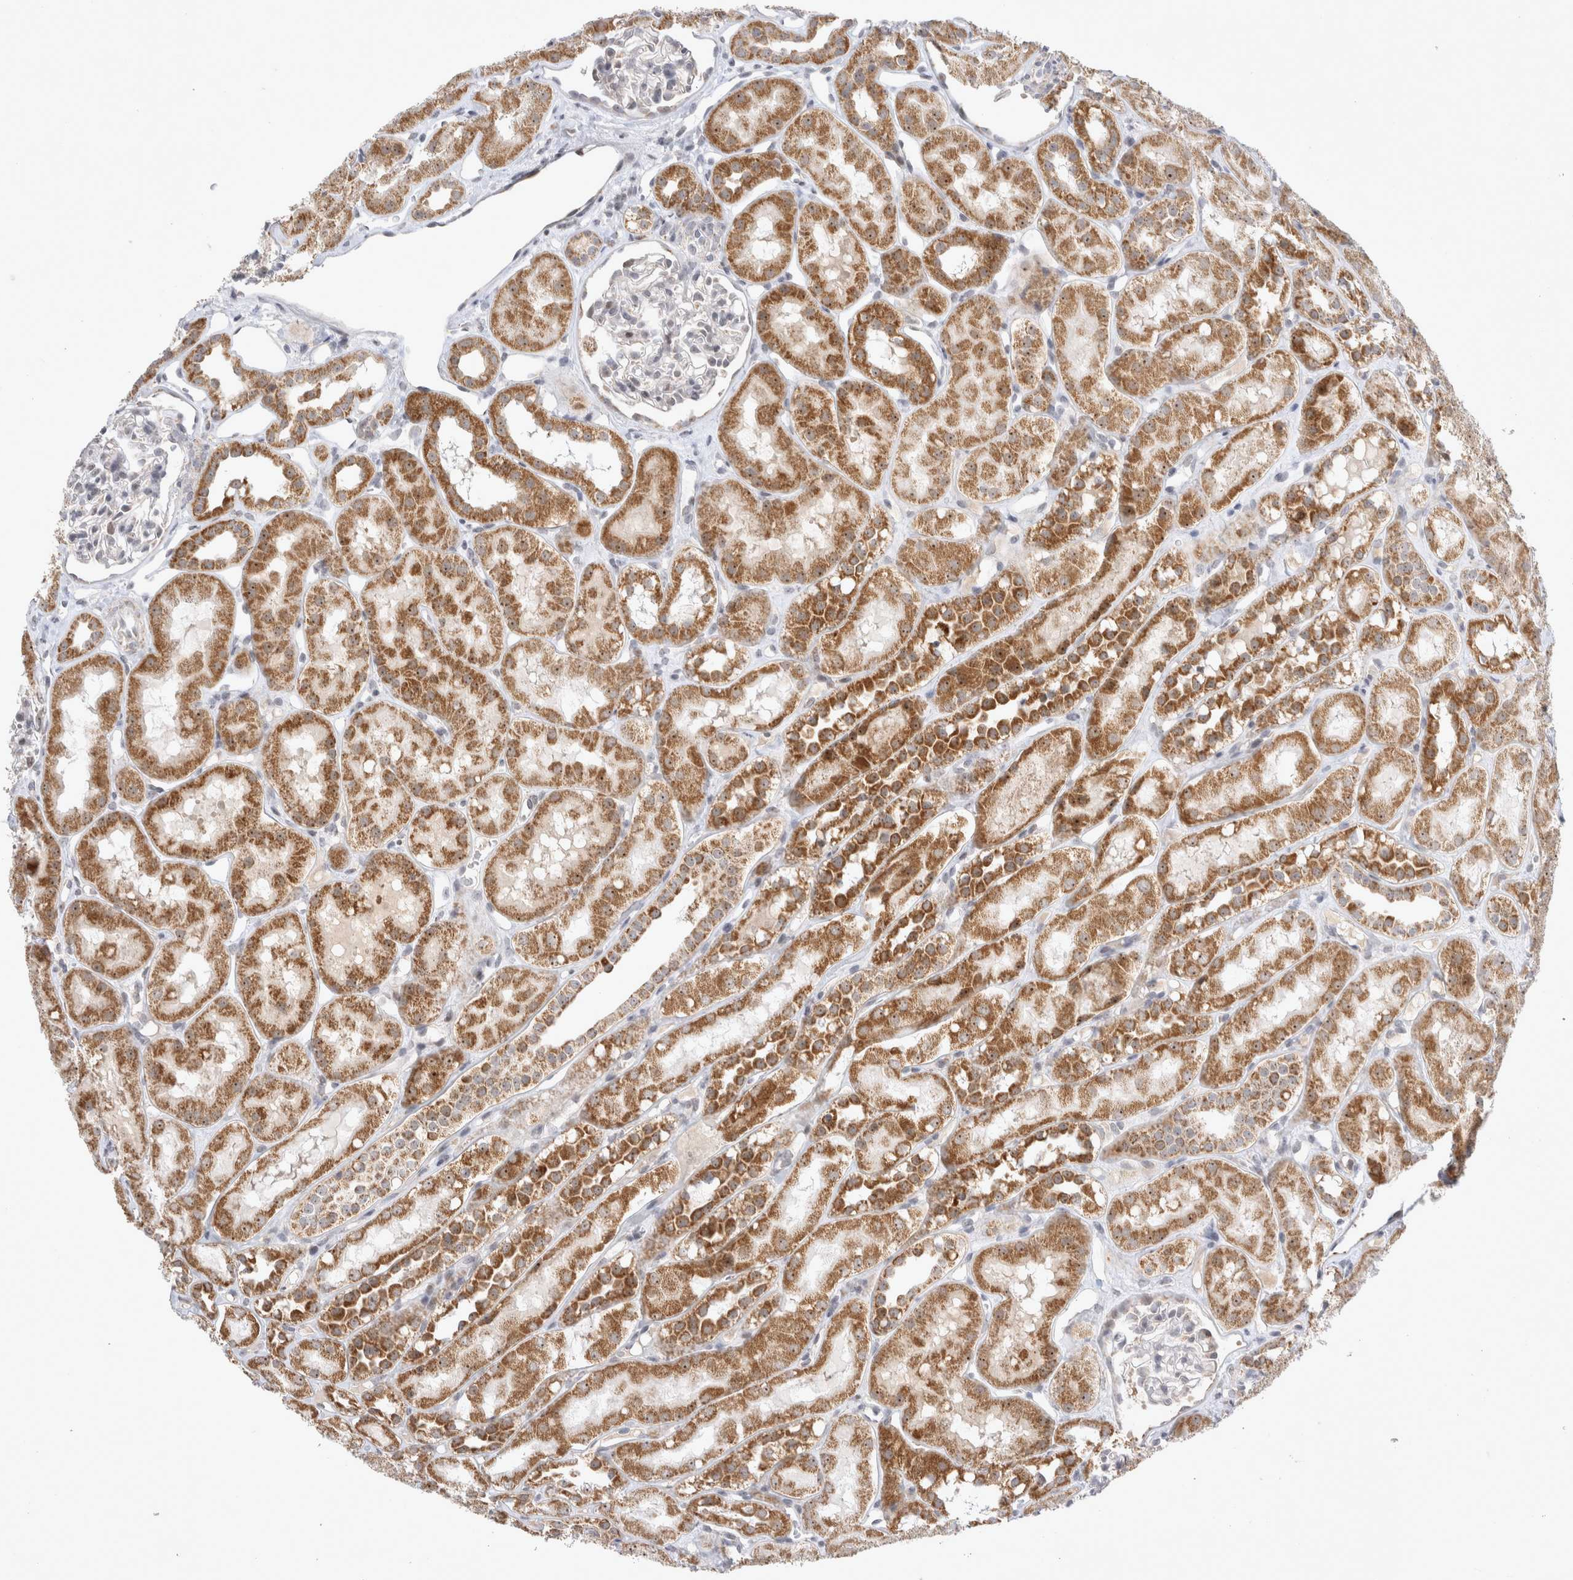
{"staining": {"intensity": "weak", "quantity": "<25%", "location": "nuclear"}, "tissue": "kidney", "cell_type": "Cells in glomeruli", "image_type": "normal", "snomed": [{"axis": "morphology", "description": "Normal tissue, NOS"}, {"axis": "topography", "description": "Kidney"}], "caption": "Kidney was stained to show a protein in brown. There is no significant positivity in cells in glomeruli. (DAB immunohistochemistry (IHC) visualized using brightfield microscopy, high magnification).", "gene": "MRPL37", "patient": {"sex": "male", "age": 16}}